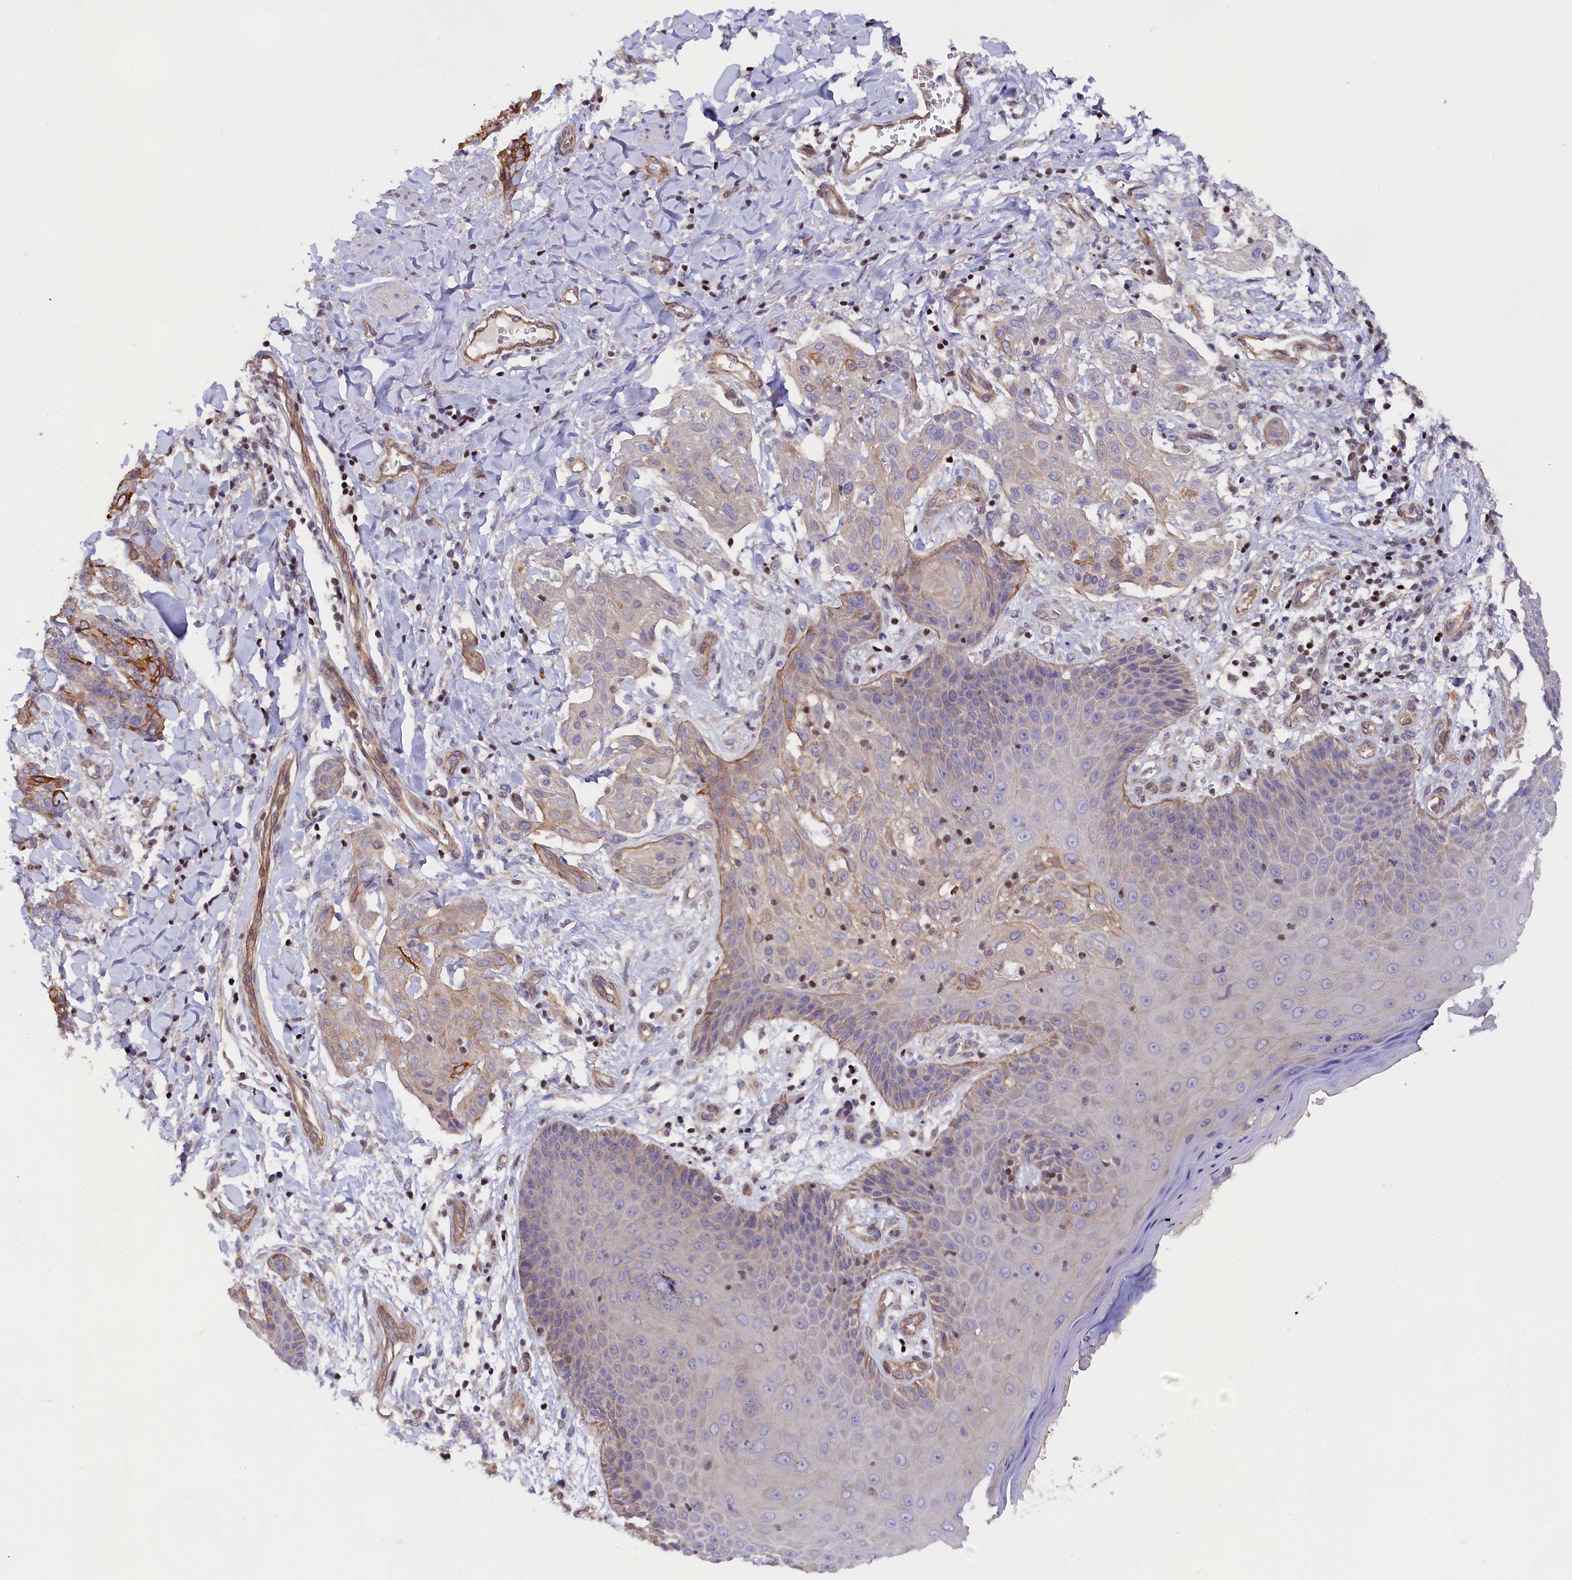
{"staining": {"intensity": "moderate", "quantity": "25%-75%", "location": "cytoplasmic/membranous"}, "tissue": "skin cancer", "cell_type": "Tumor cells", "image_type": "cancer", "snomed": [{"axis": "morphology", "description": "Squamous cell carcinoma, NOS"}, {"axis": "topography", "description": "Skin"}, {"axis": "topography", "description": "Vulva"}], "caption": "Immunohistochemistry (DAB) staining of human squamous cell carcinoma (skin) reveals moderate cytoplasmic/membranous protein expression in about 25%-75% of tumor cells.", "gene": "SP4", "patient": {"sex": "female", "age": 85}}